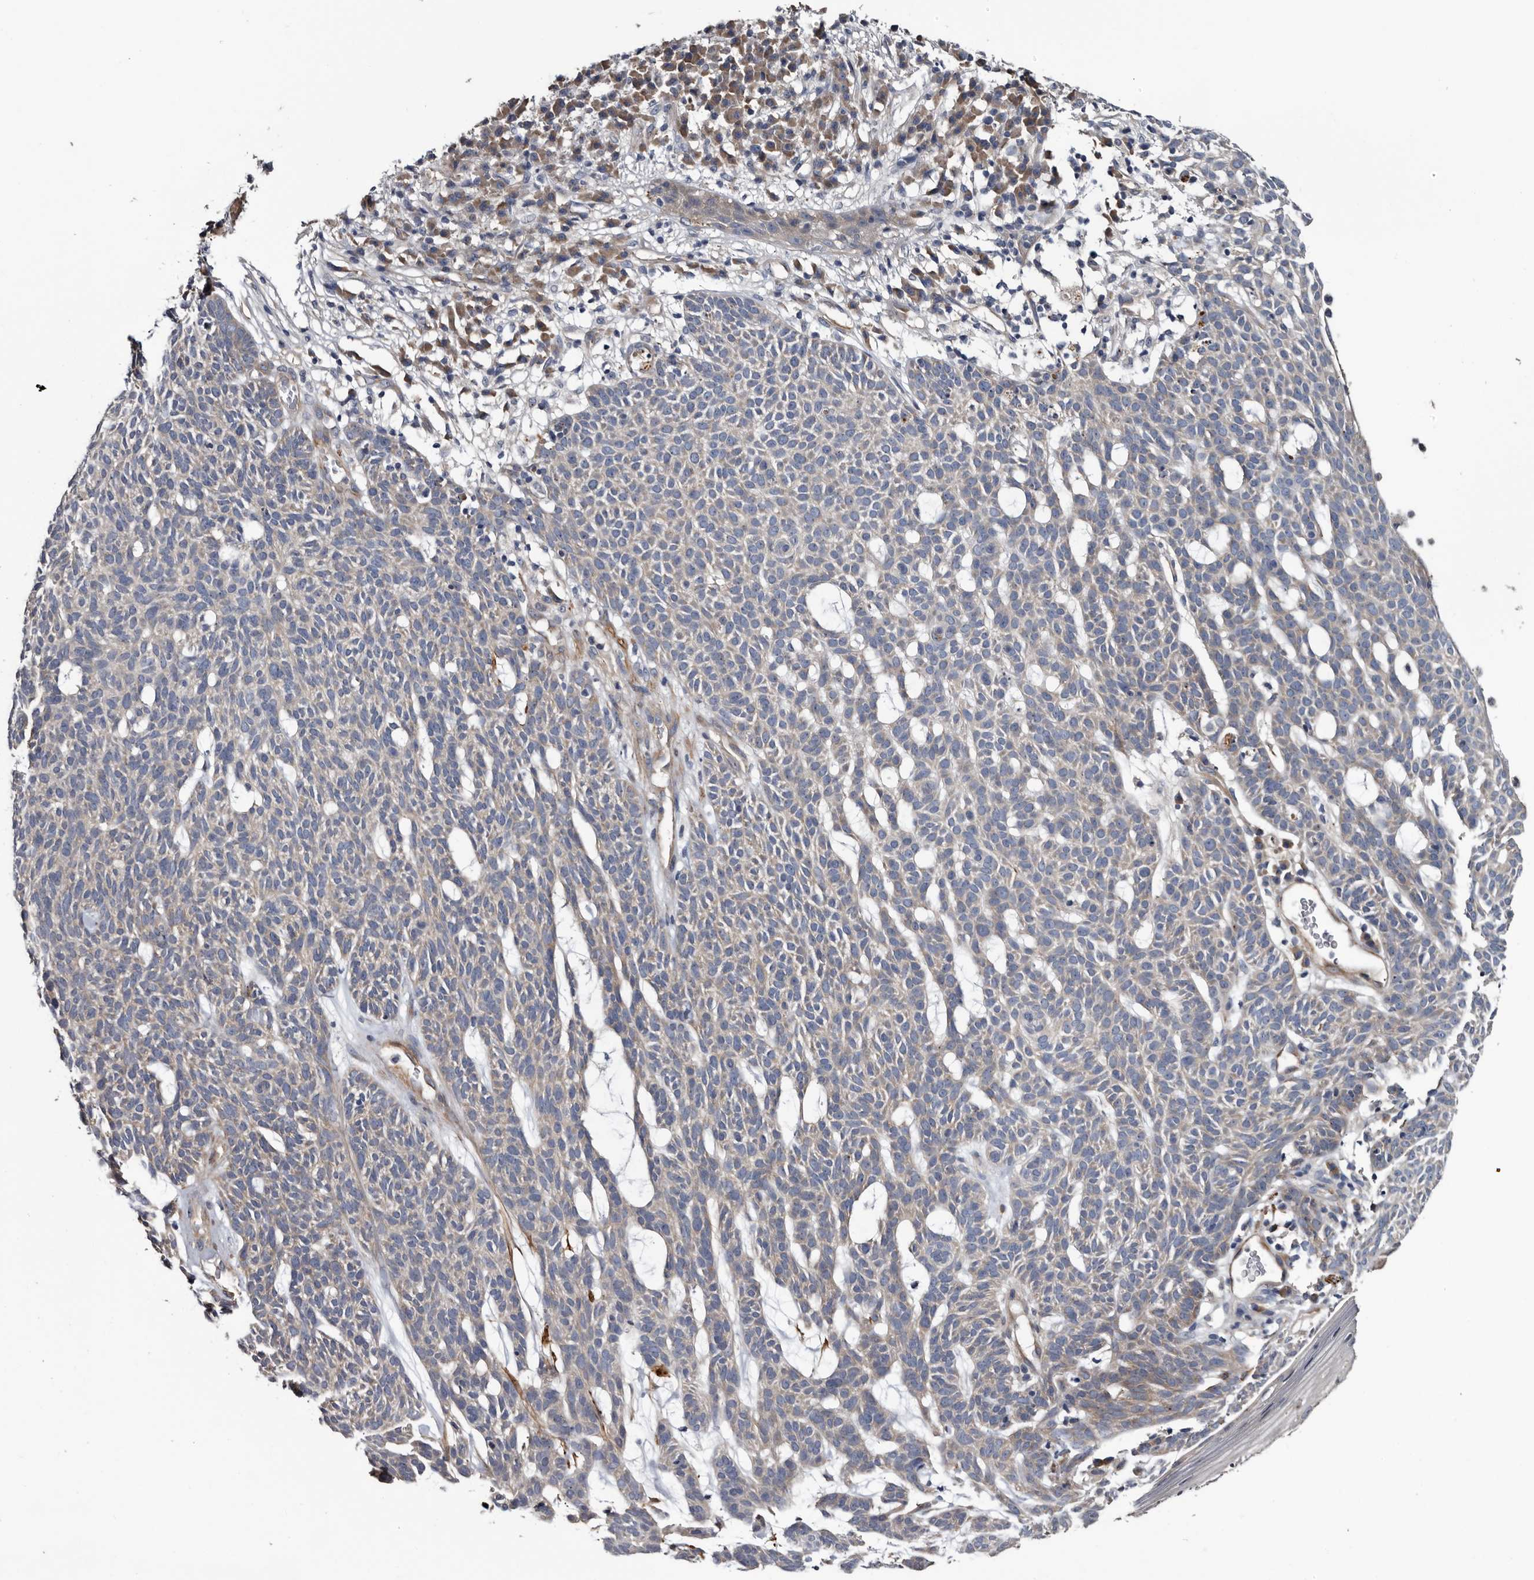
{"staining": {"intensity": "negative", "quantity": "none", "location": "none"}, "tissue": "skin cancer", "cell_type": "Tumor cells", "image_type": "cancer", "snomed": [{"axis": "morphology", "description": "Squamous cell carcinoma, NOS"}, {"axis": "topography", "description": "Skin"}], "caption": "Human skin cancer (squamous cell carcinoma) stained for a protein using immunohistochemistry (IHC) demonstrates no positivity in tumor cells.", "gene": "IARS1", "patient": {"sex": "female", "age": 90}}